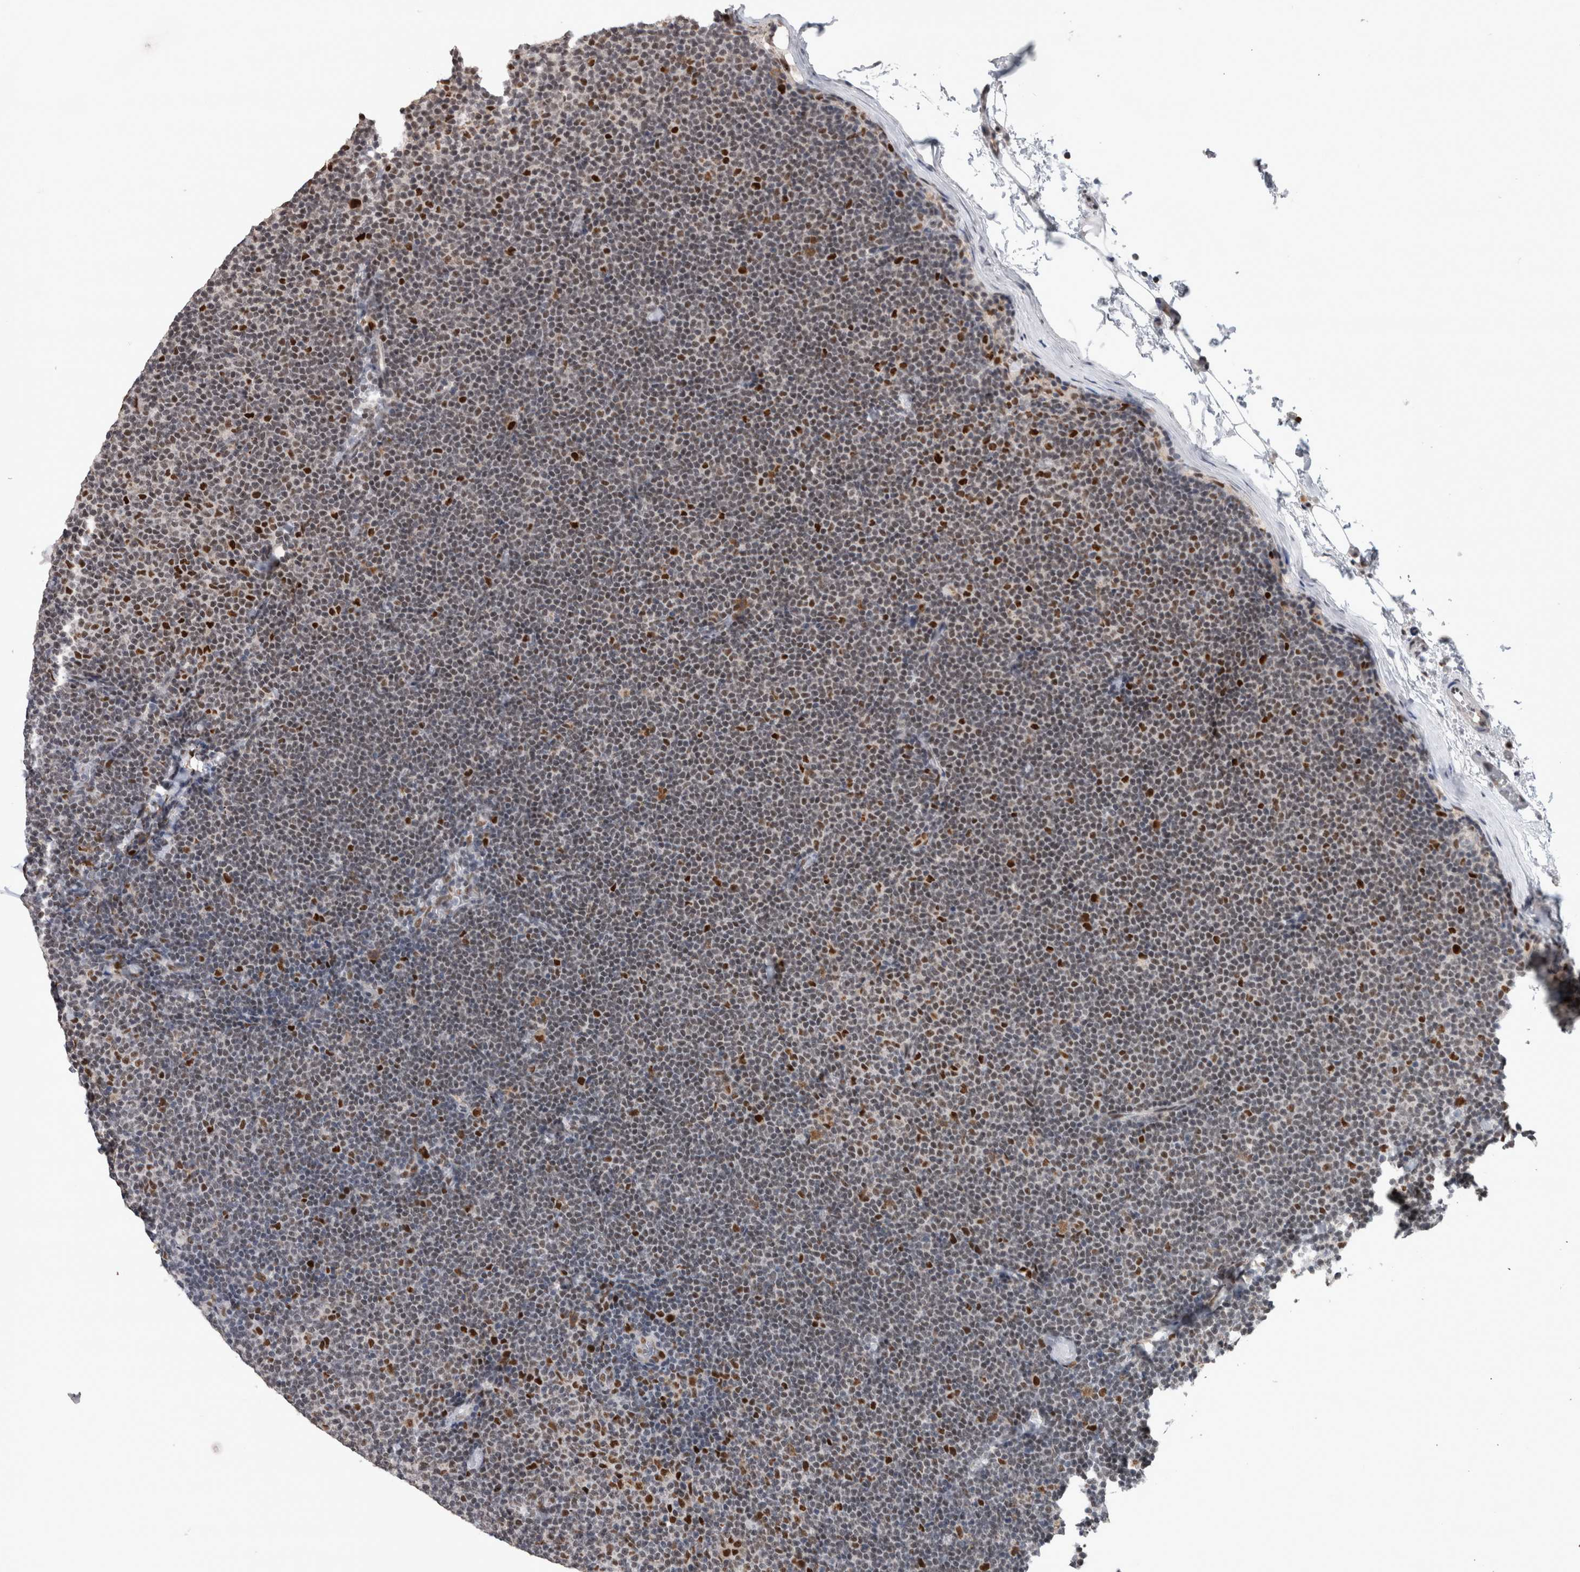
{"staining": {"intensity": "strong", "quantity": "<25%", "location": "nuclear"}, "tissue": "lymphoma", "cell_type": "Tumor cells", "image_type": "cancer", "snomed": [{"axis": "morphology", "description": "Malignant lymphoma, non-Hodgkin's type, Low grade"}, {"axis": "topography", "description": "Lymph node"}], "caption": "IHC image of malignant lymphoma, non-Hodgkin's type (low-grade) stained for a protein (brown), which reveals medium levels of strong nuclear positivity in approximately <25% of tumor cells.", "gene": "POLD2", "patient": {"sex": "female", "age": 53}}